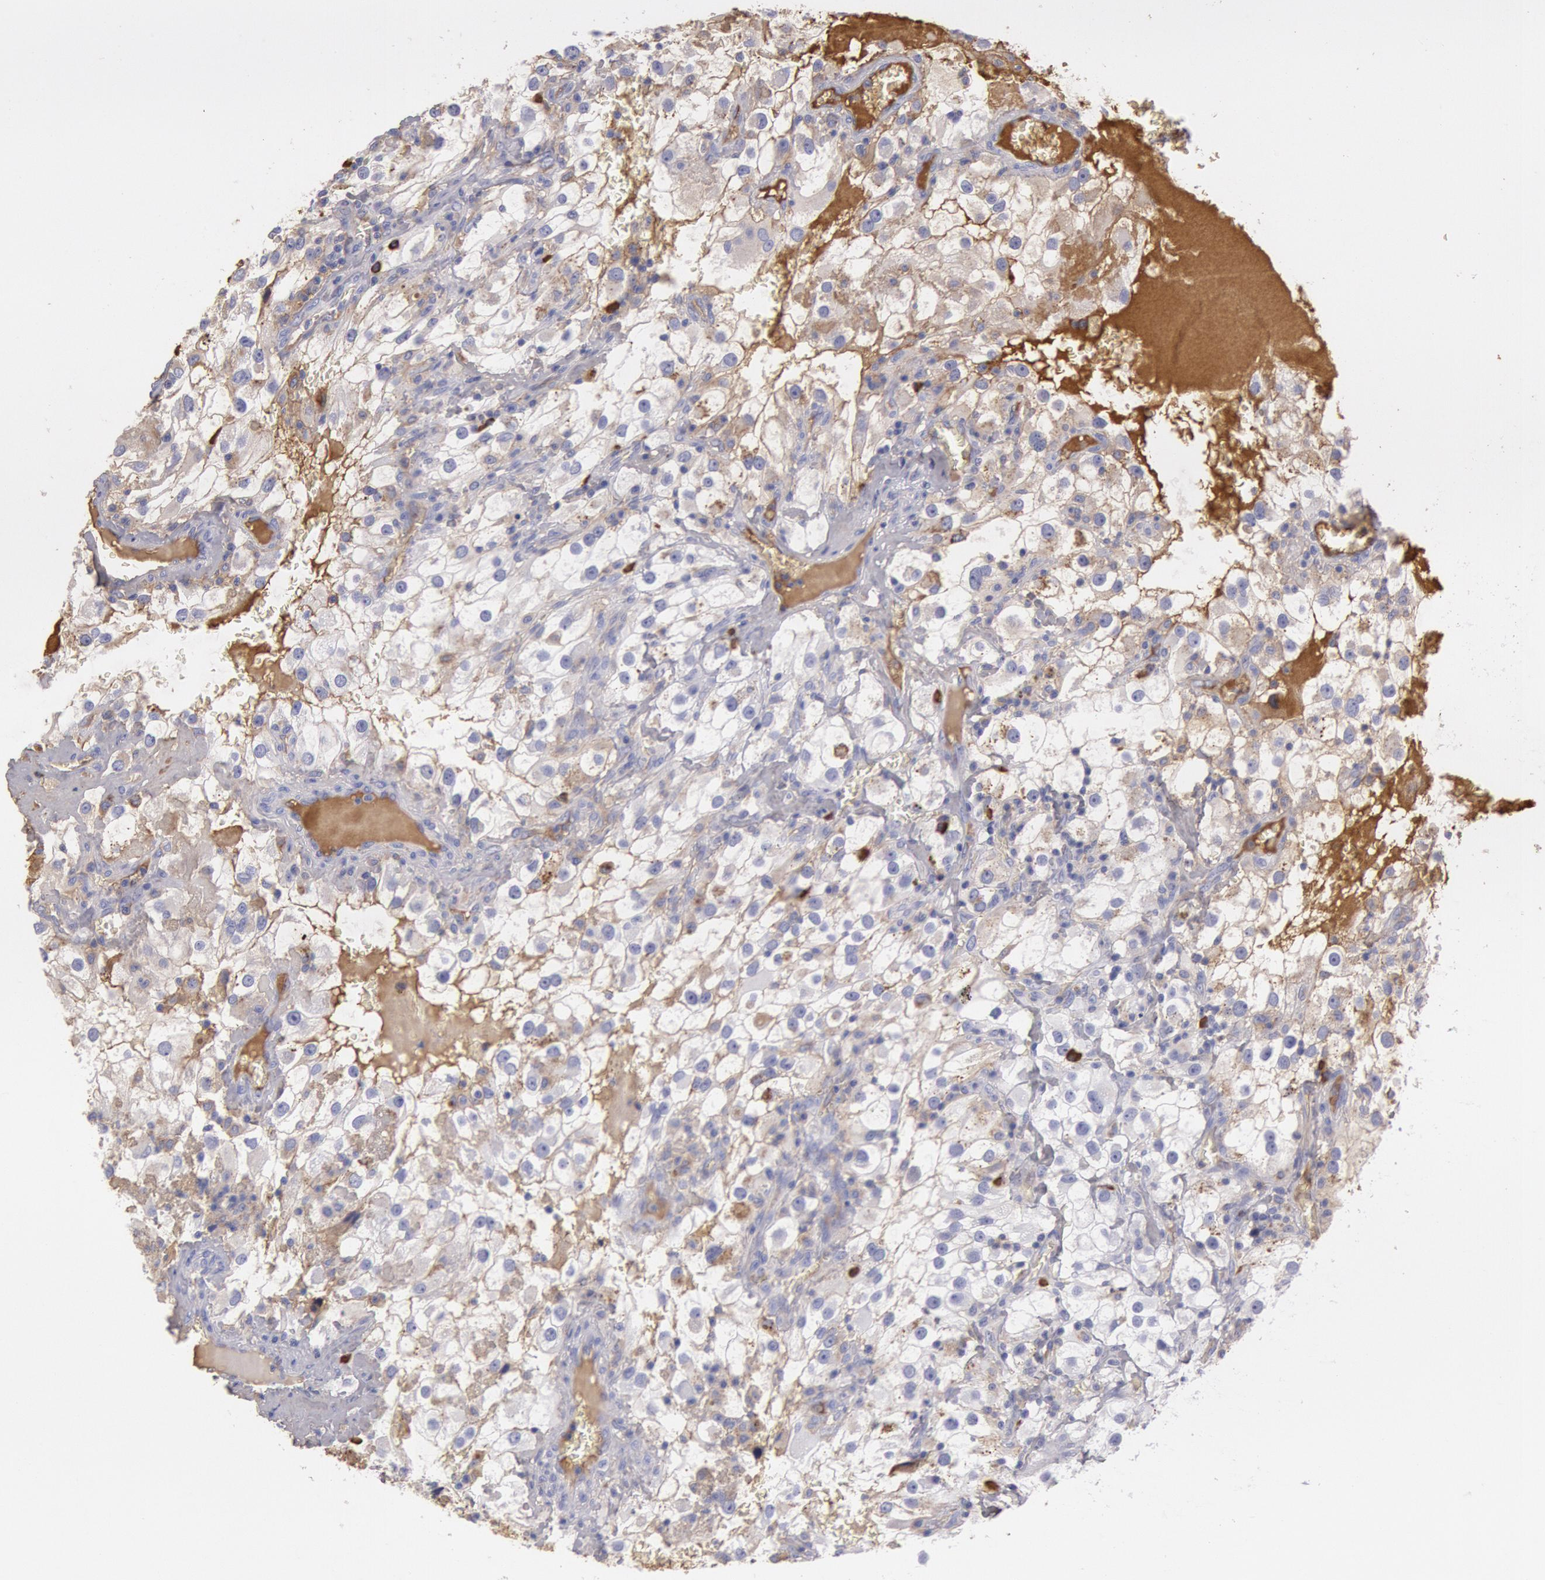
{"staining": {"intensity": "weak", "quantity": "25%-75%", "location": "cytoplasmic/membranous"}, "tissue": "renal cancer", "cell_type": "Tumor cells", "image_type": "cancer", "snomed": [{"axis": "morphology", "description": "Adenocarcinoma, NOS"}, {"axis": "topography", "description": "Kidney"}], "caption": "High-power microscopy captured an IHC image of renal adenocarcinoma, revealing weak cytoplasmic/membranous expression in approximately 25%-75% of tumor cells.", "gene": "IGHG1", "patient": {"sex": "female", "age": 52}}